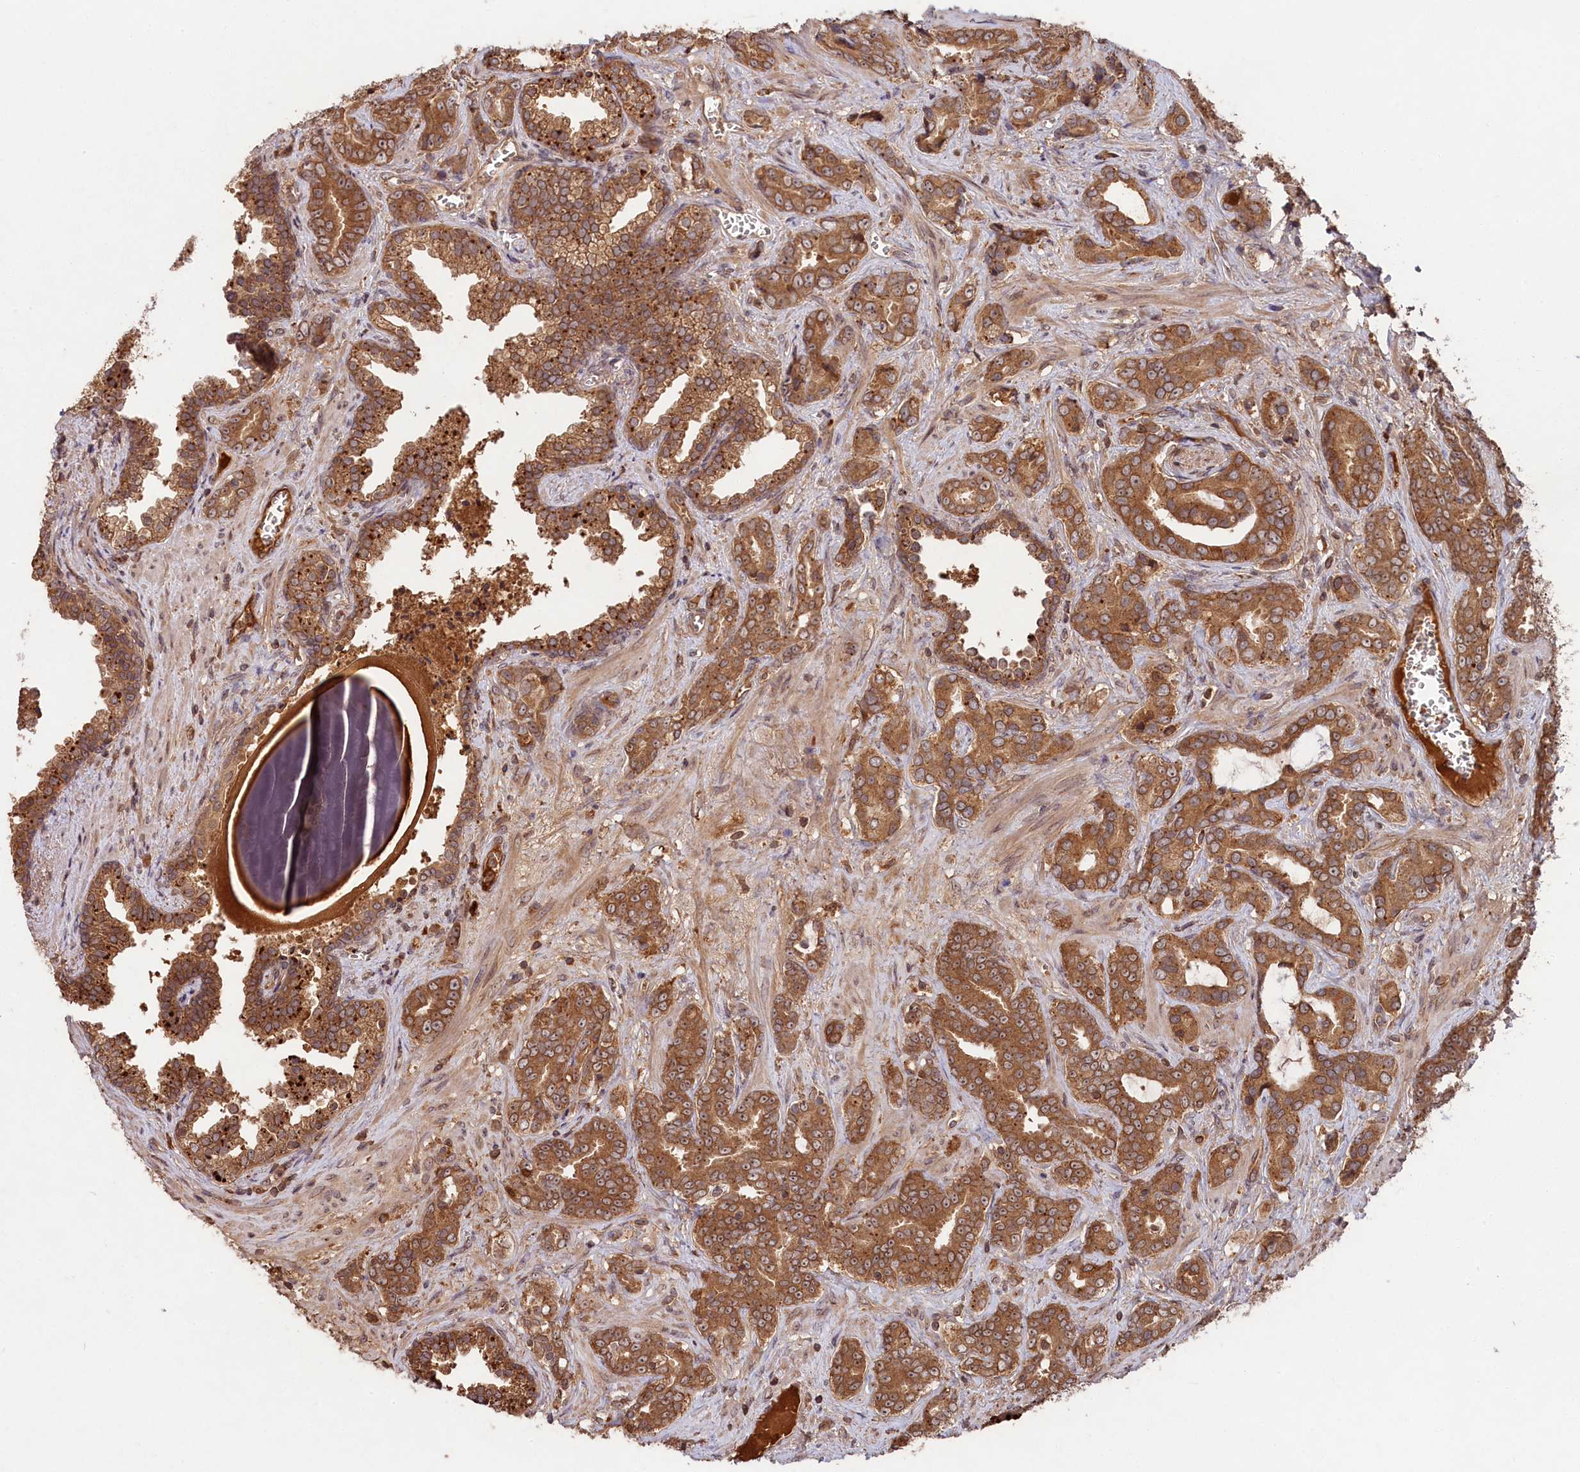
{"staining": {"intensity": "moderate", "quantity": ">75%", "location": "cytoplasmic/membranous"}, "tissue": "prostate cancer", "cell_type": "Tumor cells", "image_type": "cancer", "snomed": [{"axis": "morphology", "description": "Adenocarcinoma, High grade"}, {"axis": "topography", "description": "Prostate"}], "caption": "Human prostate cancer stained for a protein (brown) exhibits moderate cytoplasmic/membranous positive expression in about >75% of tumor cells.", "gene": "CHAC1", "patient": {"sex": "male", "age": 67}}